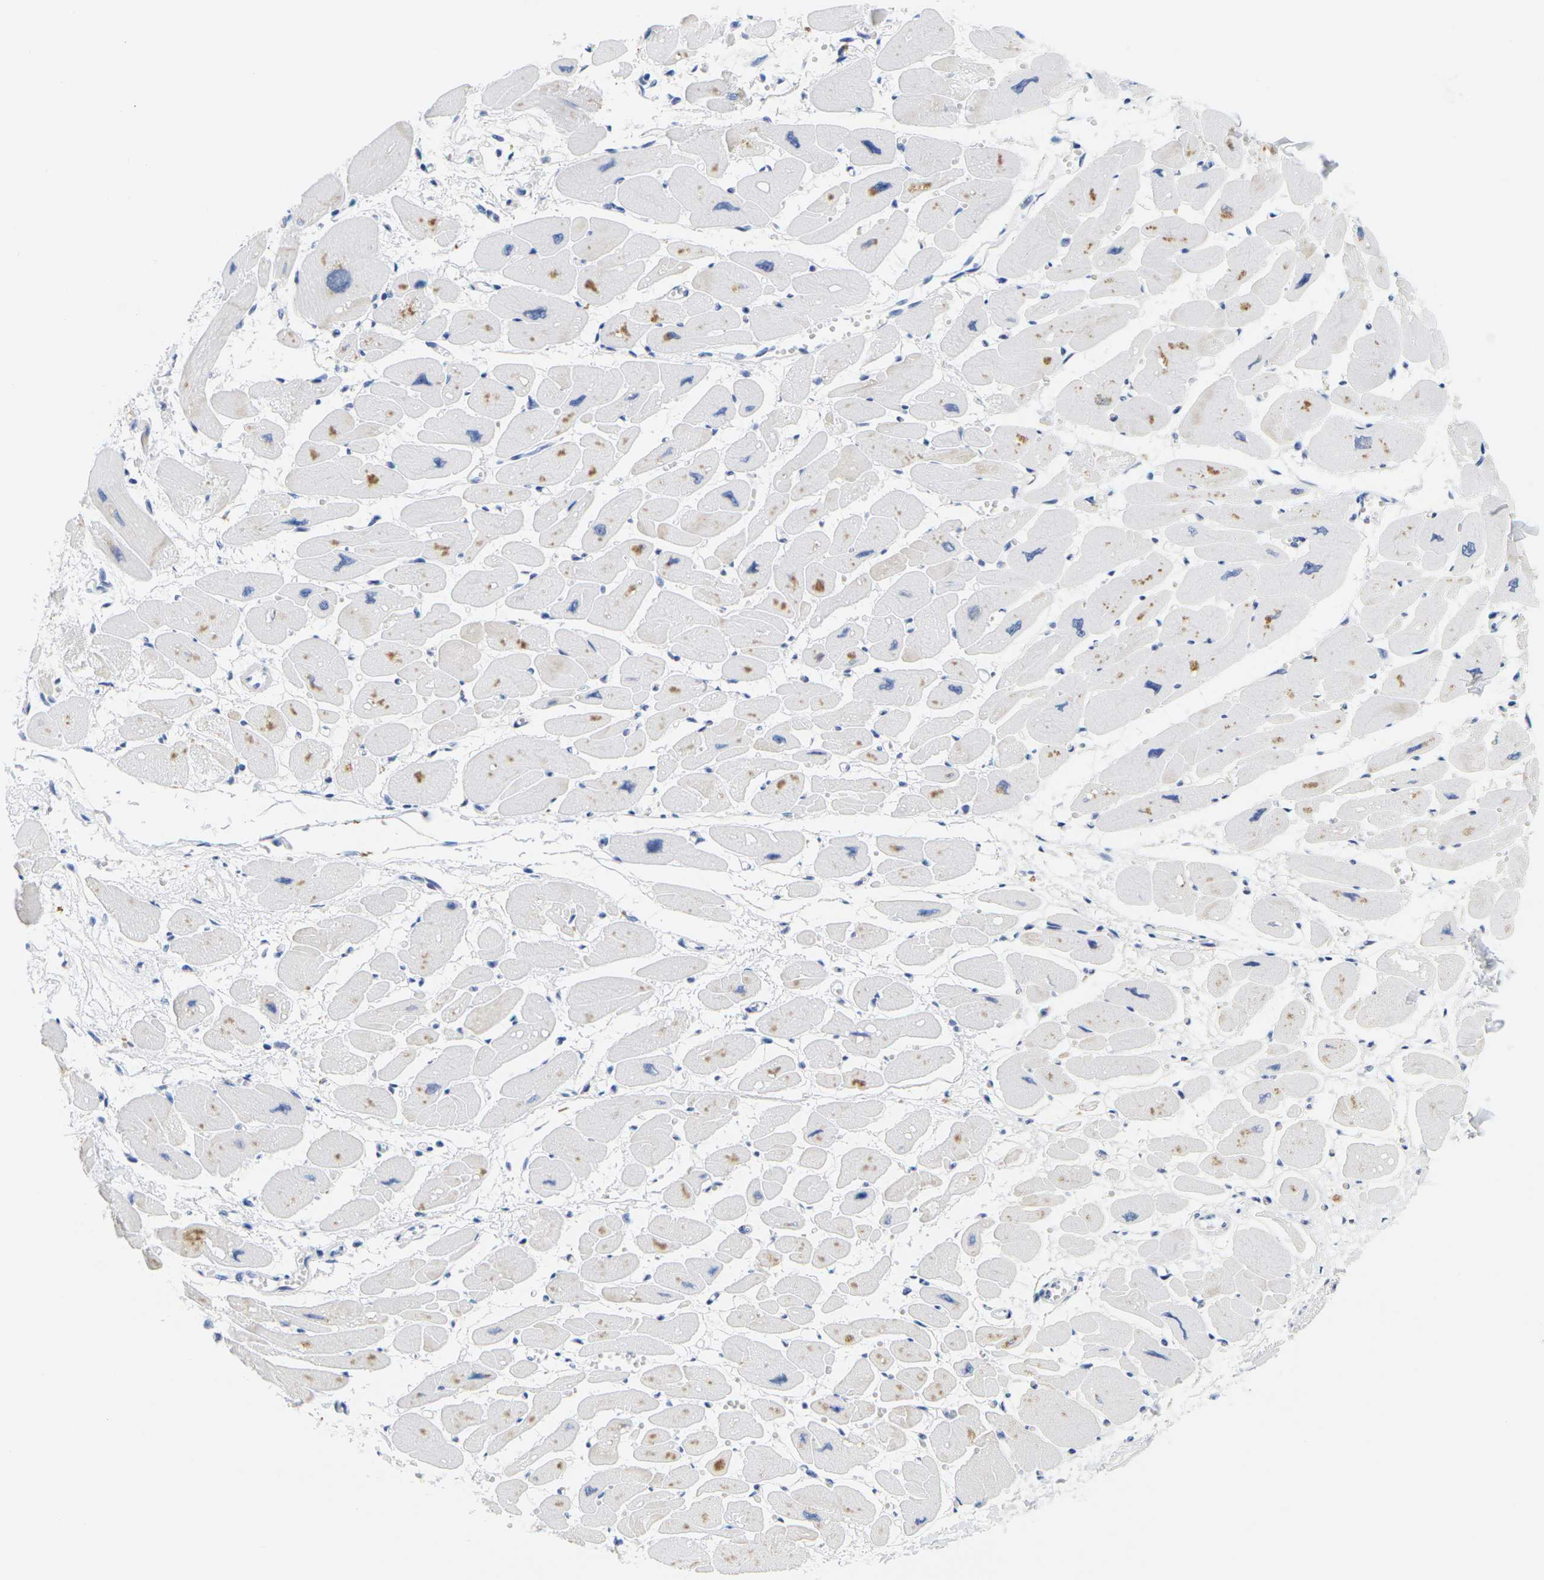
{"staining": {"intensity": "weak", "quantity": "25%-75%", "location": "cytoplasmic/membranous"}, "tissue": "heart muscle", "cell_type": "Cardiomyocytes", "image_type": "normal", "snomed": [{"axis": "morphology", "description": "Normal tissue, NOS"}, {"axis": "topography", "description": "Heart"}], "caption": "This is a histology image of immunohistochemistry staining of normal heart muscle, which shows weak positivity in the cytoplasmic/membranous of cardiomyocytes.", "gene": "HLA", "patient": {"sex": "female", "age": 54}}